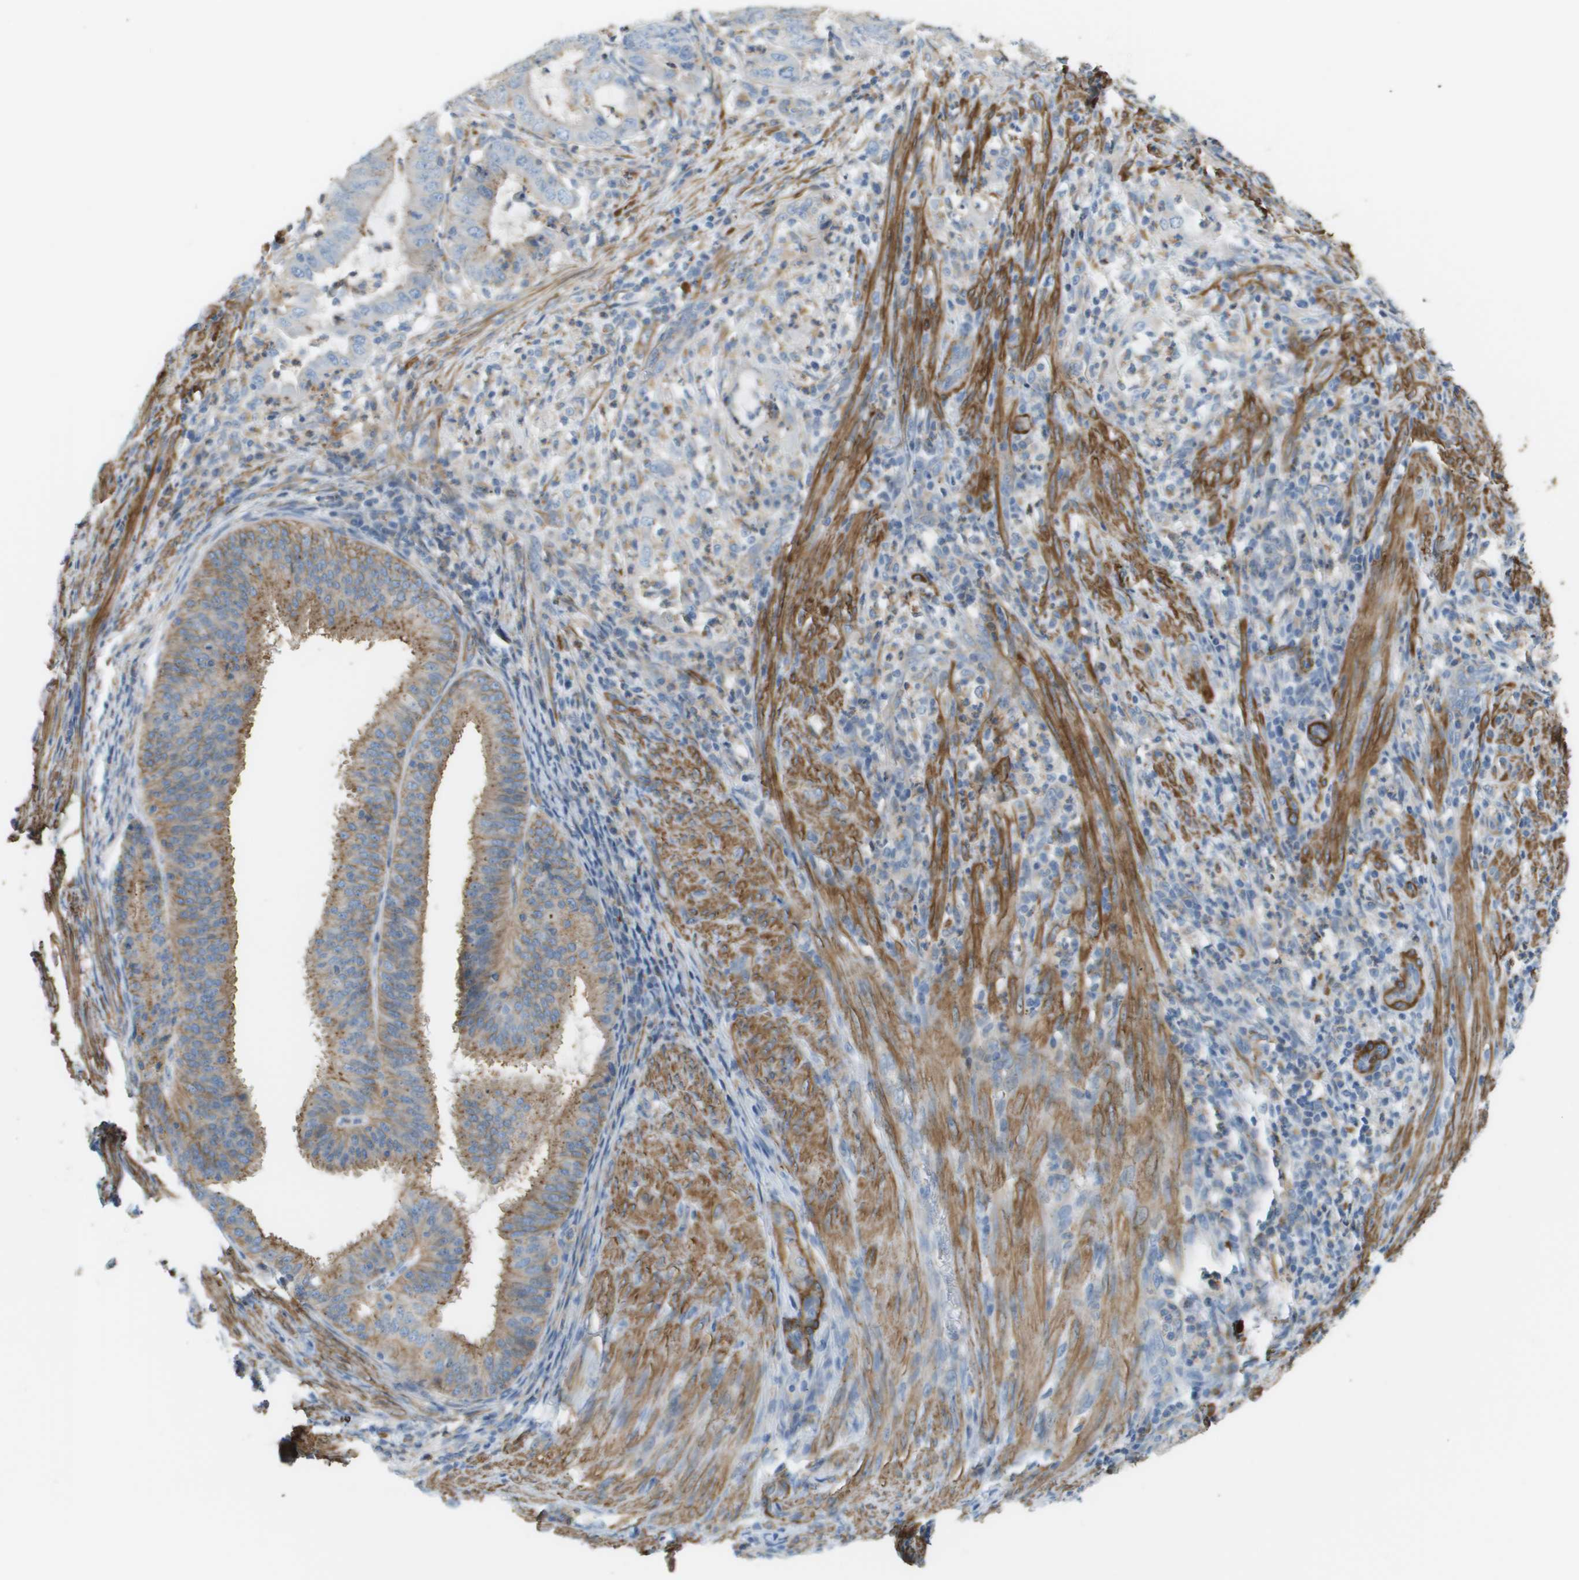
{"staining": {"intensity": "weak", "quantity": "<25%", "location": "cytoplasmic/membranous"}, "tissue": "endometrial cancer", "cell_type": "Tumor cells", "image_type": "cancer", "snomed": [{"axis": "morphology", "description": "Adenocarcinoma, NOS"}, {"axis": "topography", "description": "Endometrium"}], "caption": "There is no significant staining in tumor cells of adenocarcinoma (endometrial). The staining was performed using DAB (3,3'-diaminobenzidine) to visualize the protein expression in brown, while the nuclei were stained in blue with hematoxylin (Magnification: 20x).", "gene": "MYH11", "patient": {"sex": "female", "age": 70}}